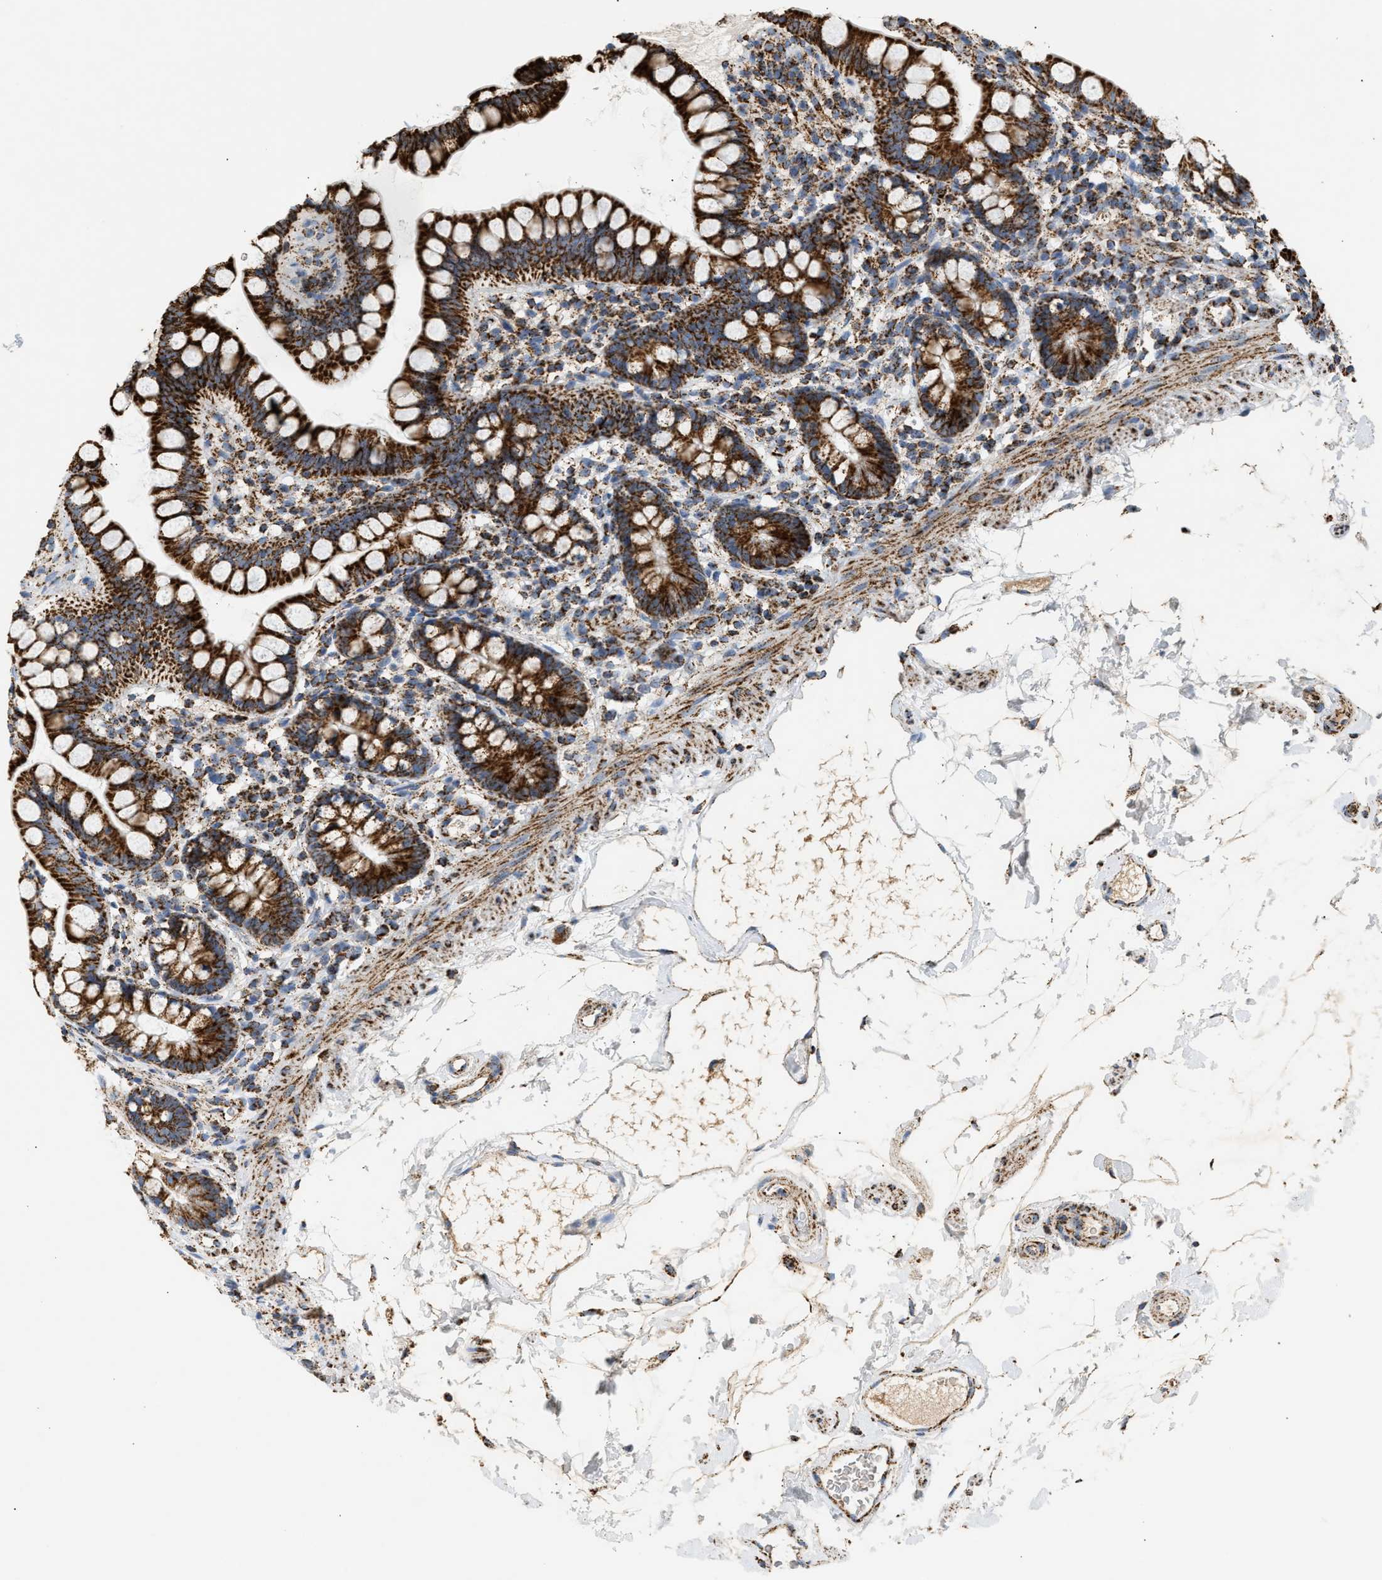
{"staining": {"intensity": "strong", "quantity": ">75%", "location": "cytoplasmic/membranous"}, "tissue": "small intestine", "cell_type": "Glandular cells", "image_type": "normal", "snomed": [{"axis": "morphology", "description": "Normal tissue, NOS"}, {"axis": "topography", "description": "Small intestine"}], "caption": "Immunohistochemistry of benign small intestine reveals high levels of strong cytoplasmic/membranous expression in about >75% of glandular cells. (Brightfield microscopy of DAB IHC at high magnification).", "gene": "OGDH", "patient": {"sex": "female", "age": 84}}